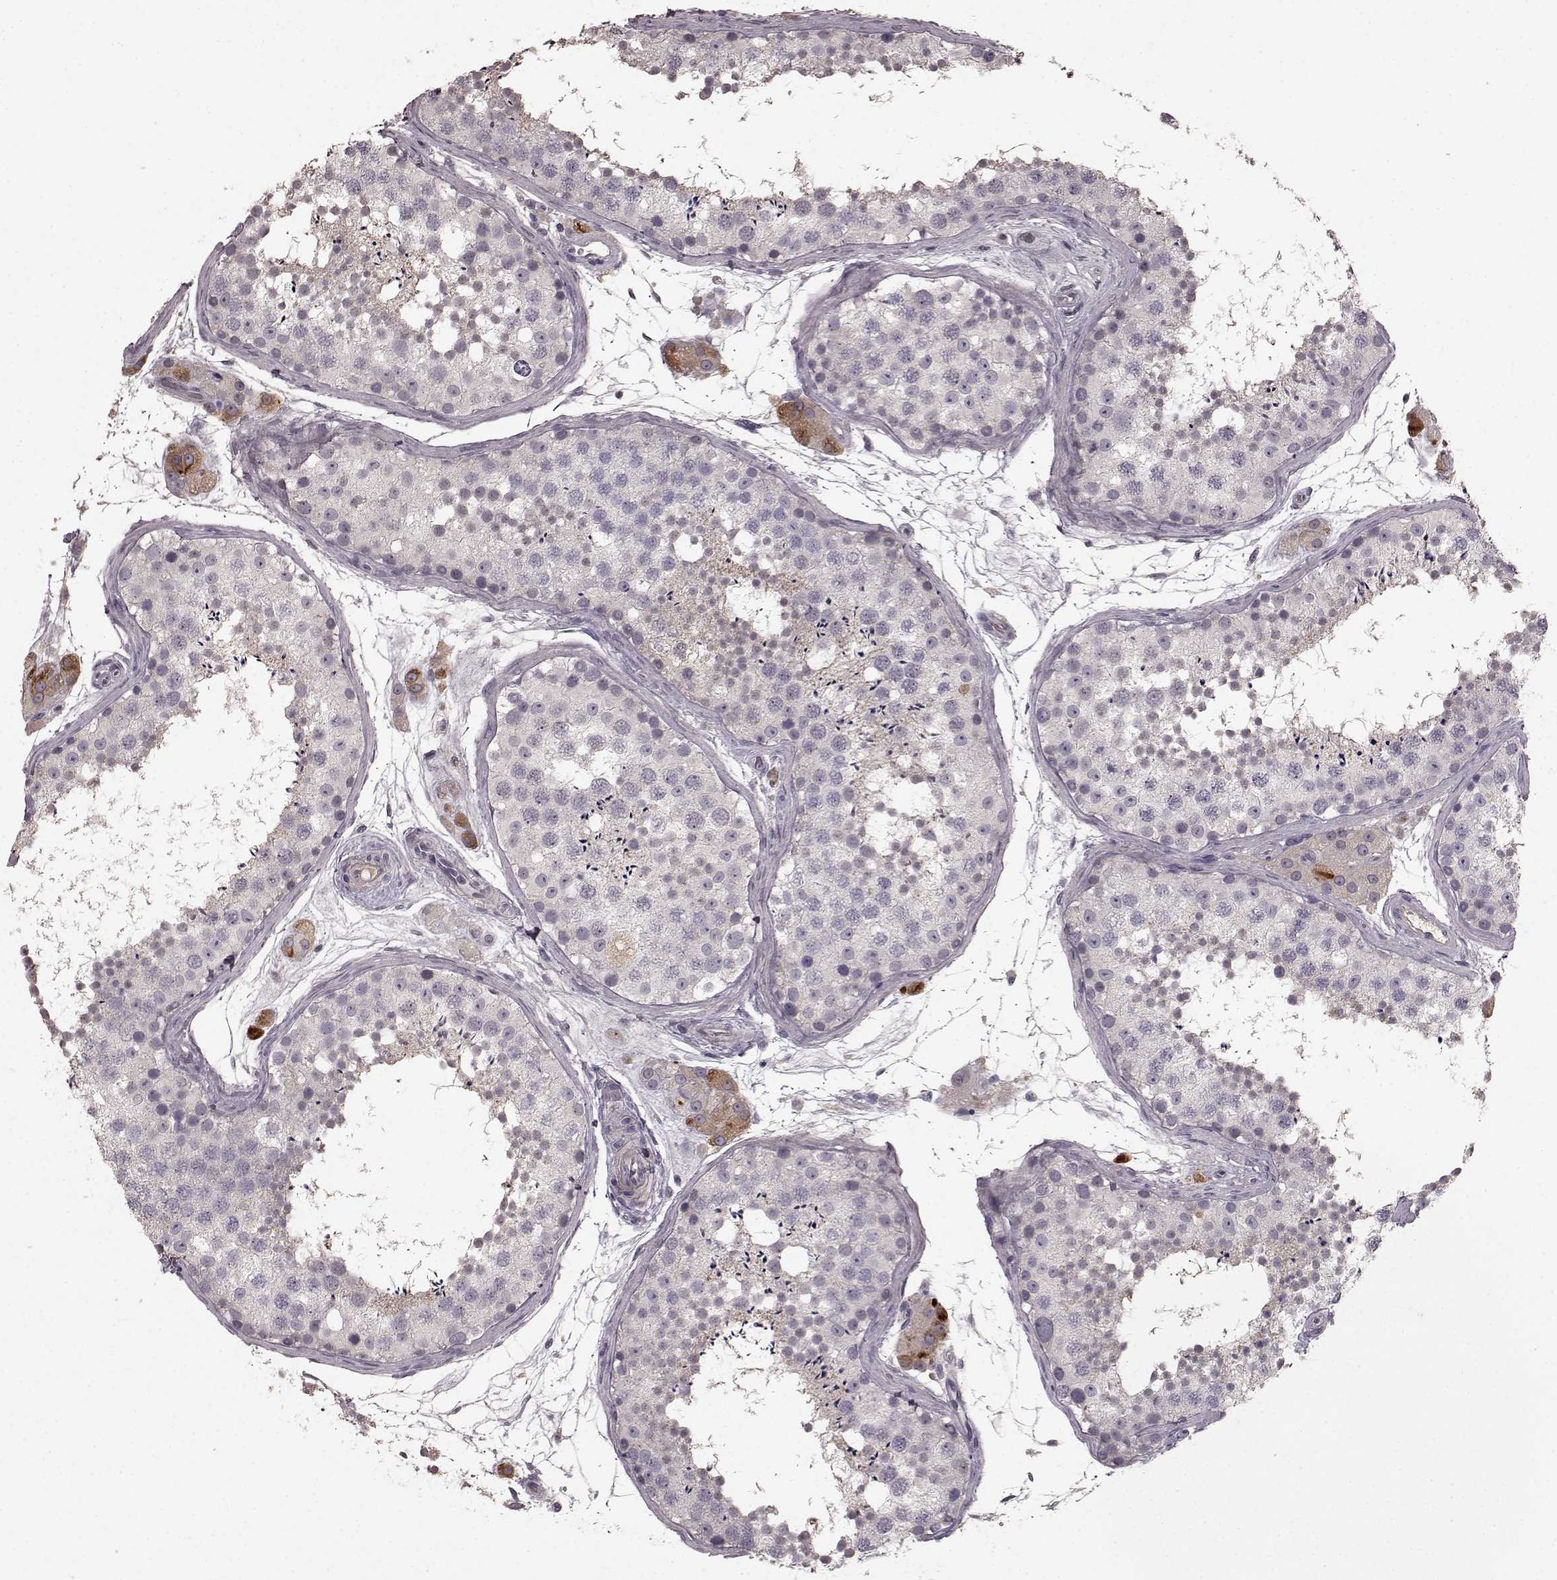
{"staining": {"intensity": "negative", "quantity": "none", "location": "none"}, "tissue": "testis", "cell_type": "Cells in seminiferous ducts", "image_type": "normal", "snomed": [{"axis": "morphology", "description": "Normal tissue, NOS"}, {"axis": "topography", "description": "Testis"}], "caption": "Benign testis was stained to show a protein in brown. There is no significant staining in cells in seminiferous ducts.", "gene": "SLC22A18", "patient": {"sex": "male", "age": 41}}